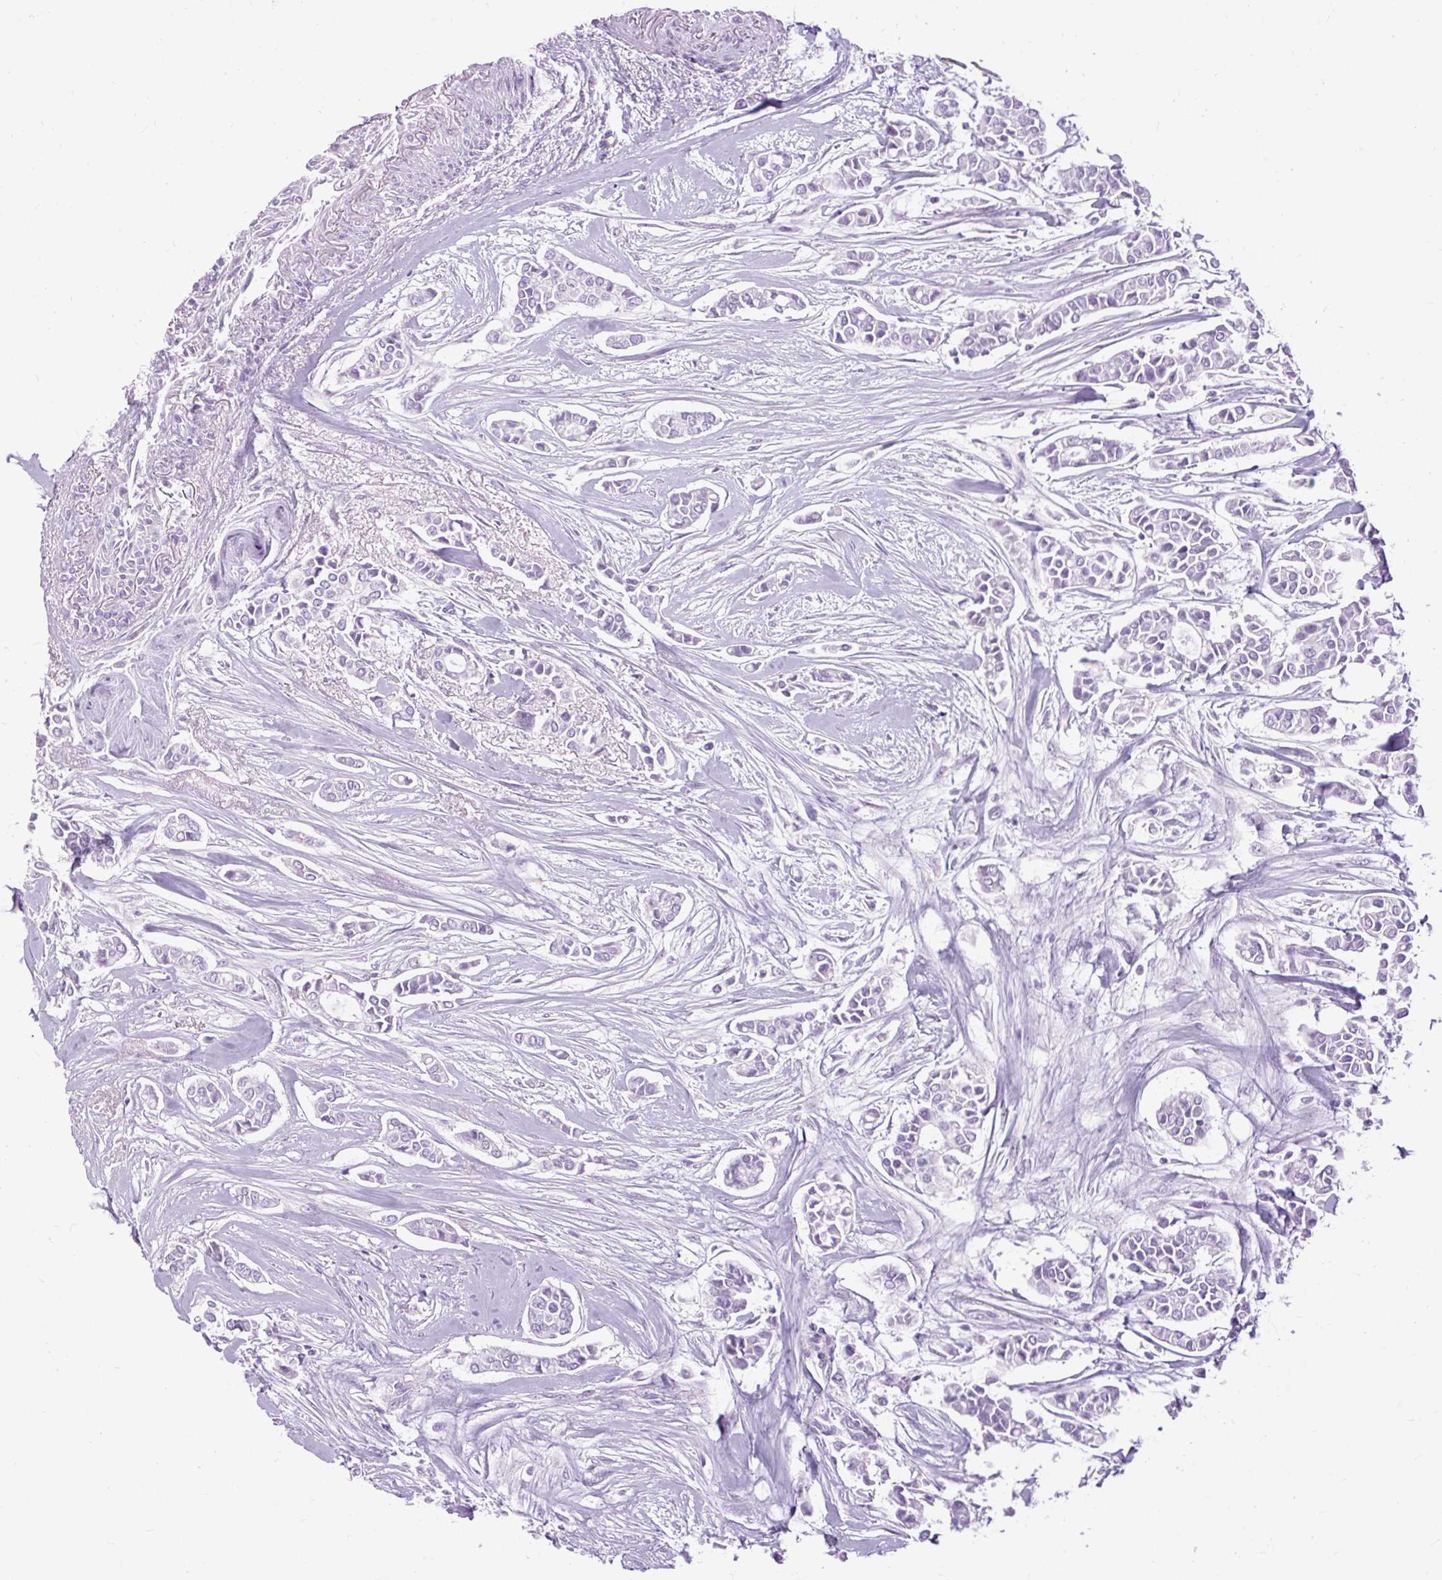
{"staining": {"intensity": "negative", "quantity": "none", "location": "none"}, "tissue": "breast cancer", "cell_type": "Tumor cells", "image_type": "cancer", "snomed": [{"axis": "morphology", "description": "Duct carcinoma"}, {"axis": "topography", "description": "Breast"}], "caption": "High power microscopy histopathology image of an immunohistochemistry histopathology image of breast infiltrating ductal carcinoma, revealing no significant positivity in tumor cells. The staining was performed using DAB to visualize the protein expression in brown, while the nuclei were stained in blue with hematoxylin (Magnification: 20x).", "gene": "FABP7", "patient": {"sex": "female", "age": 84}}